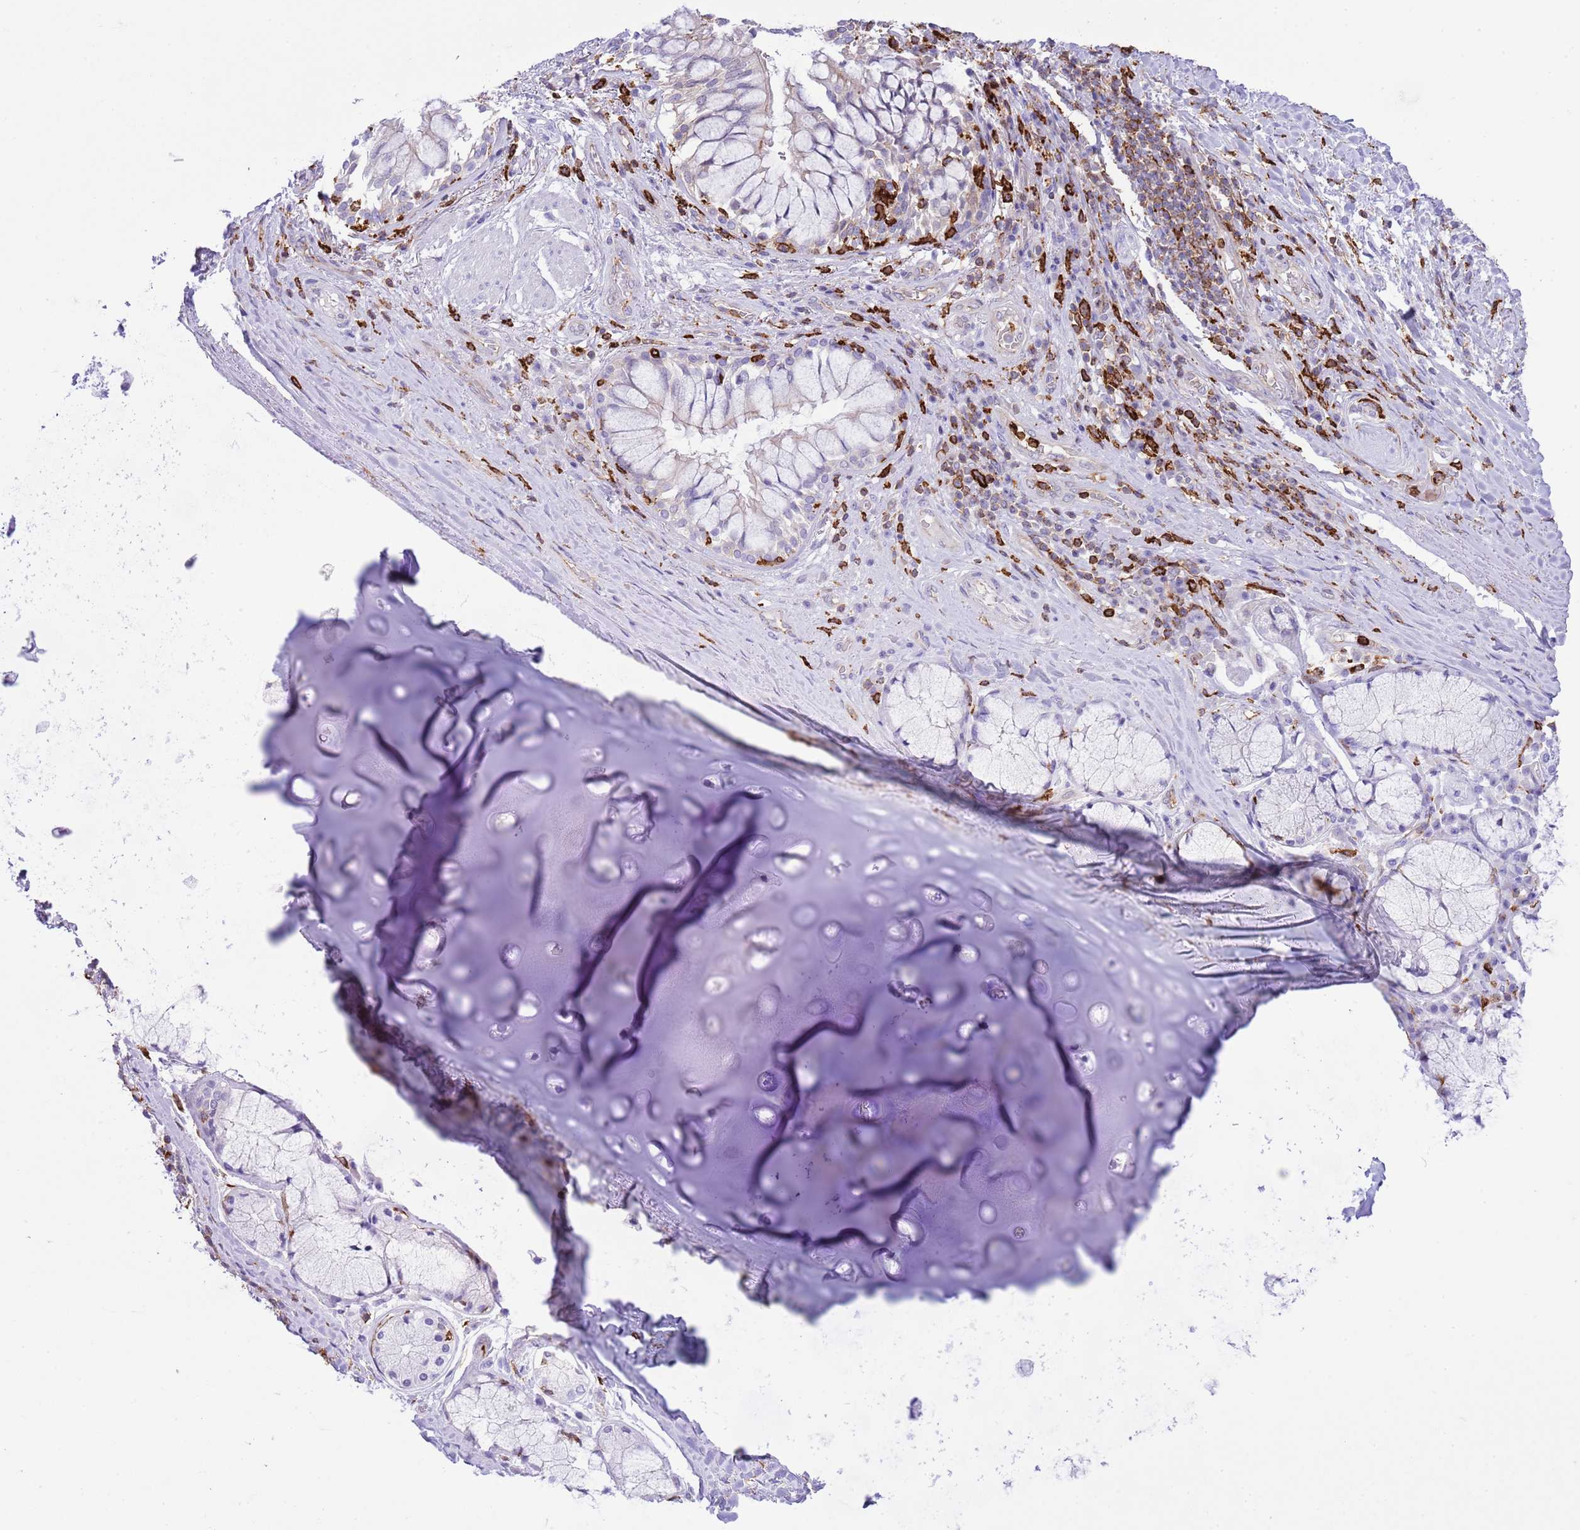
{"staining": {"intensity": "negative", "quantity": "none", "location": "none"}, "tissue": "adipose tissue", "cell_type": "Adipocytes", "image_type": "normal", "snomed": [{"axis": "morphology", "description": "Normal tissue, NOS"}, {"axis": "morphology", "description": "Squamous cell carcinoma, NOS"}, {"axis": "topography", "description": "Bronchus"}, {"axis": "topography", "description": "Lung"}], "caption": "Immunohistochemistry image of unremarkable adipose tissue stained for a protein (brown), which shows no expression in adipocytes. (DAB (3,3'-diaminobenzidine) immunohistochemistry visualized using brightfield microscopy, high magnification).", "gene": "EFHD2", "patient": {"sex": "male", "age": 64}}